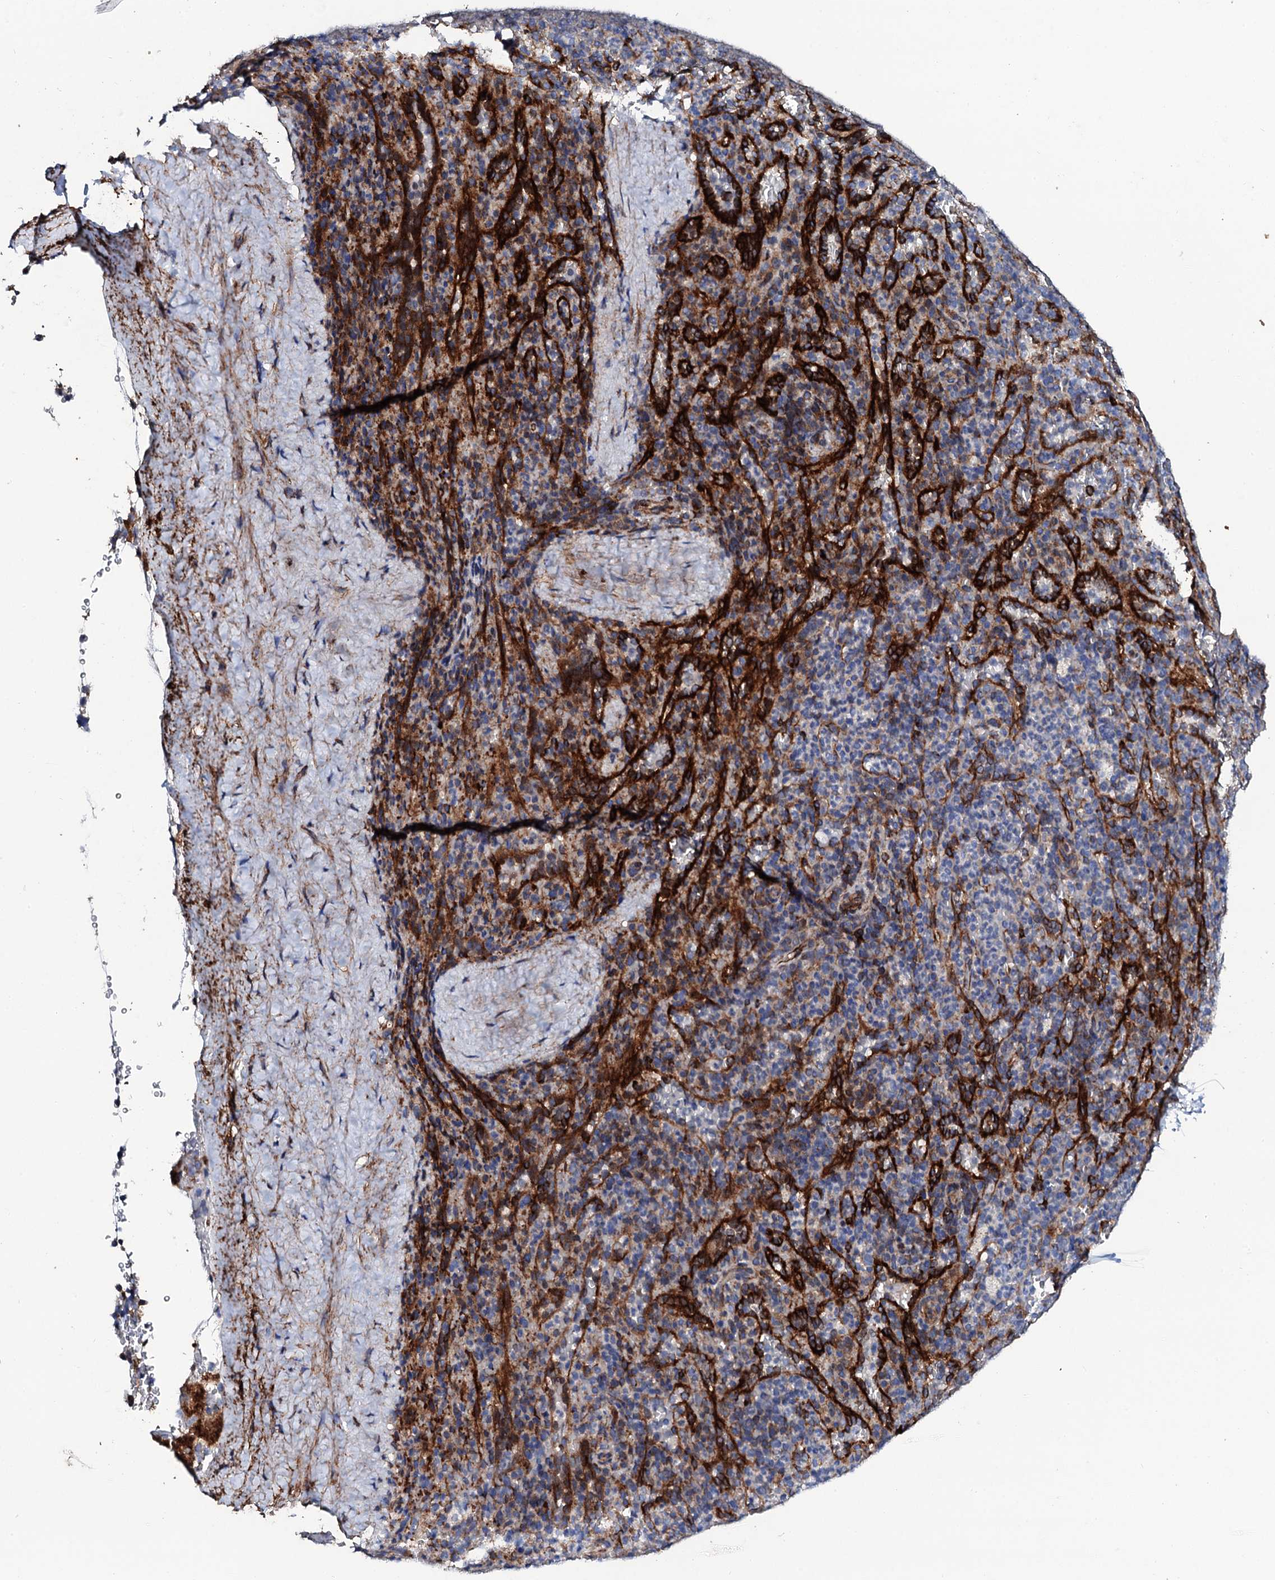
{"staining": {"intensity": "strong", "quantity": "<25%", "location": "cytoplasmic/membranous"}, "tissue": "spleen", "cell_type": "Cells in red pulp", "image_type": "normal", "snomed": [{"axis": "morphology", "description": "Normal tissue, NOS"}, {"axis": "topography", "description": "Spleen"}], "caption": "Immunohistochemistry micrograph of normal human spleen stained for a protein (brown), which reveals medium levels of strong cytoplasmic/membranous positivity in approximately <25% of cells in red pulp.", "gene": "DBX1", "patient": {"sex": "female", "age": 21}}